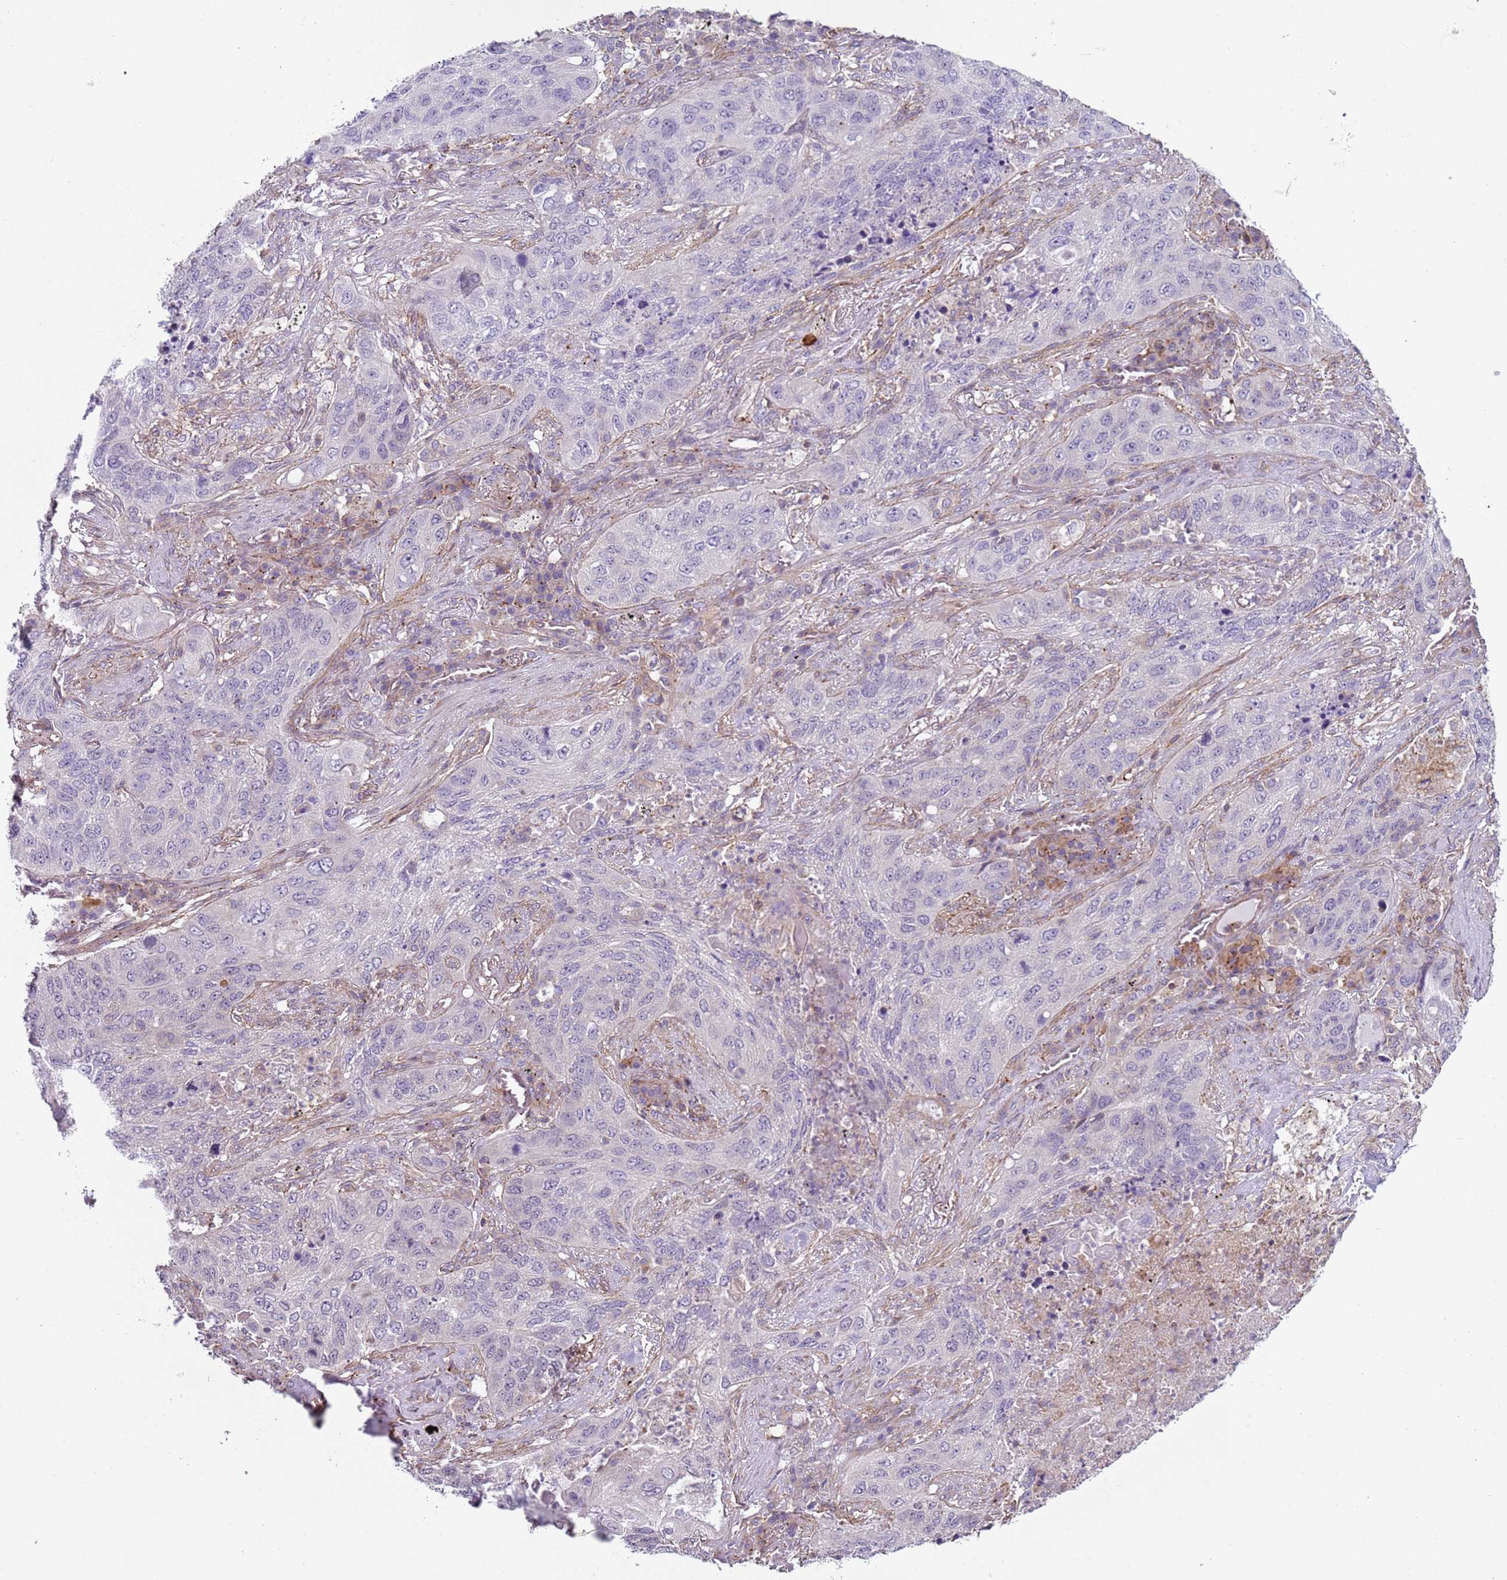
{"staining": {"intensity": "negative", "quantity": "none", "location": "none"}, "tissue": "lung cancer", "cell_type": "Tumor cells", "image_type": "cancer", "snomed": [{"axis": "morphology", "description": "Squamous cell carcinoma, NOS"}, {"axis": "topography", "description": "Lung"}], "caption": "The immunohistochemistry image has no significant positivity in tumor cells of lung squamous cell carcinoma tissue.", "gene": "GNAI3", "patient": {"sex": "female", "age": 63}}